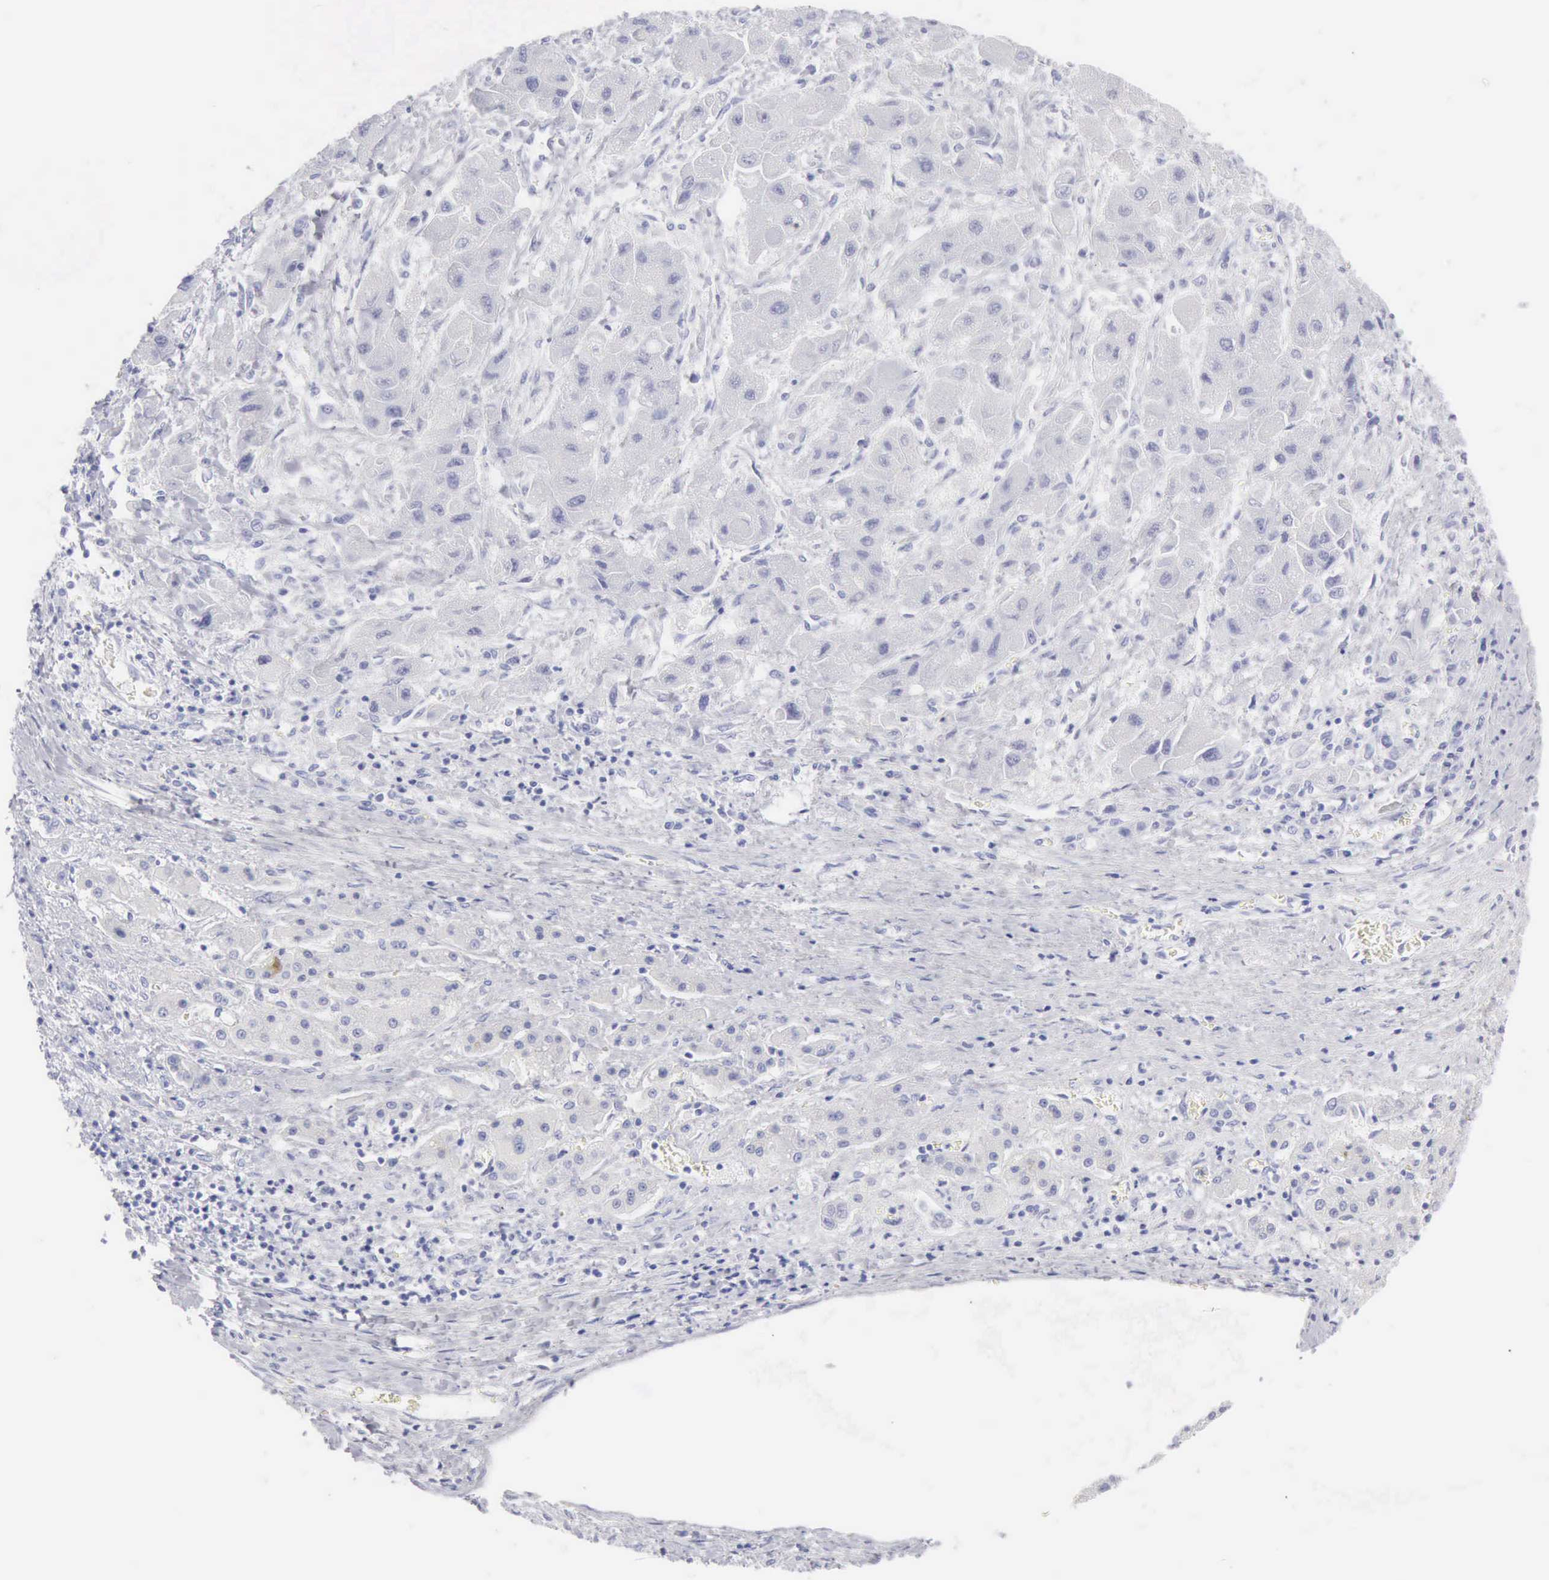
{"staining": {"intensity": "negative", "quantity": "none", "location": "none"}, "tissue": "liver cancer", "cell_type": "Tumor cells", "image_type": "cancer", "snomed": [{"axis": "morphology", "description": "Carcinoma, Hepatocellular, NOS"}, {"axis": "topography", "description": "Liver"}], "caption": "A micrograph of liver cancer stained for a protein exhibits no brown staining in tumor cells.", "gene": "KRT5", "patient": {"sex": "male", "age": 24}}